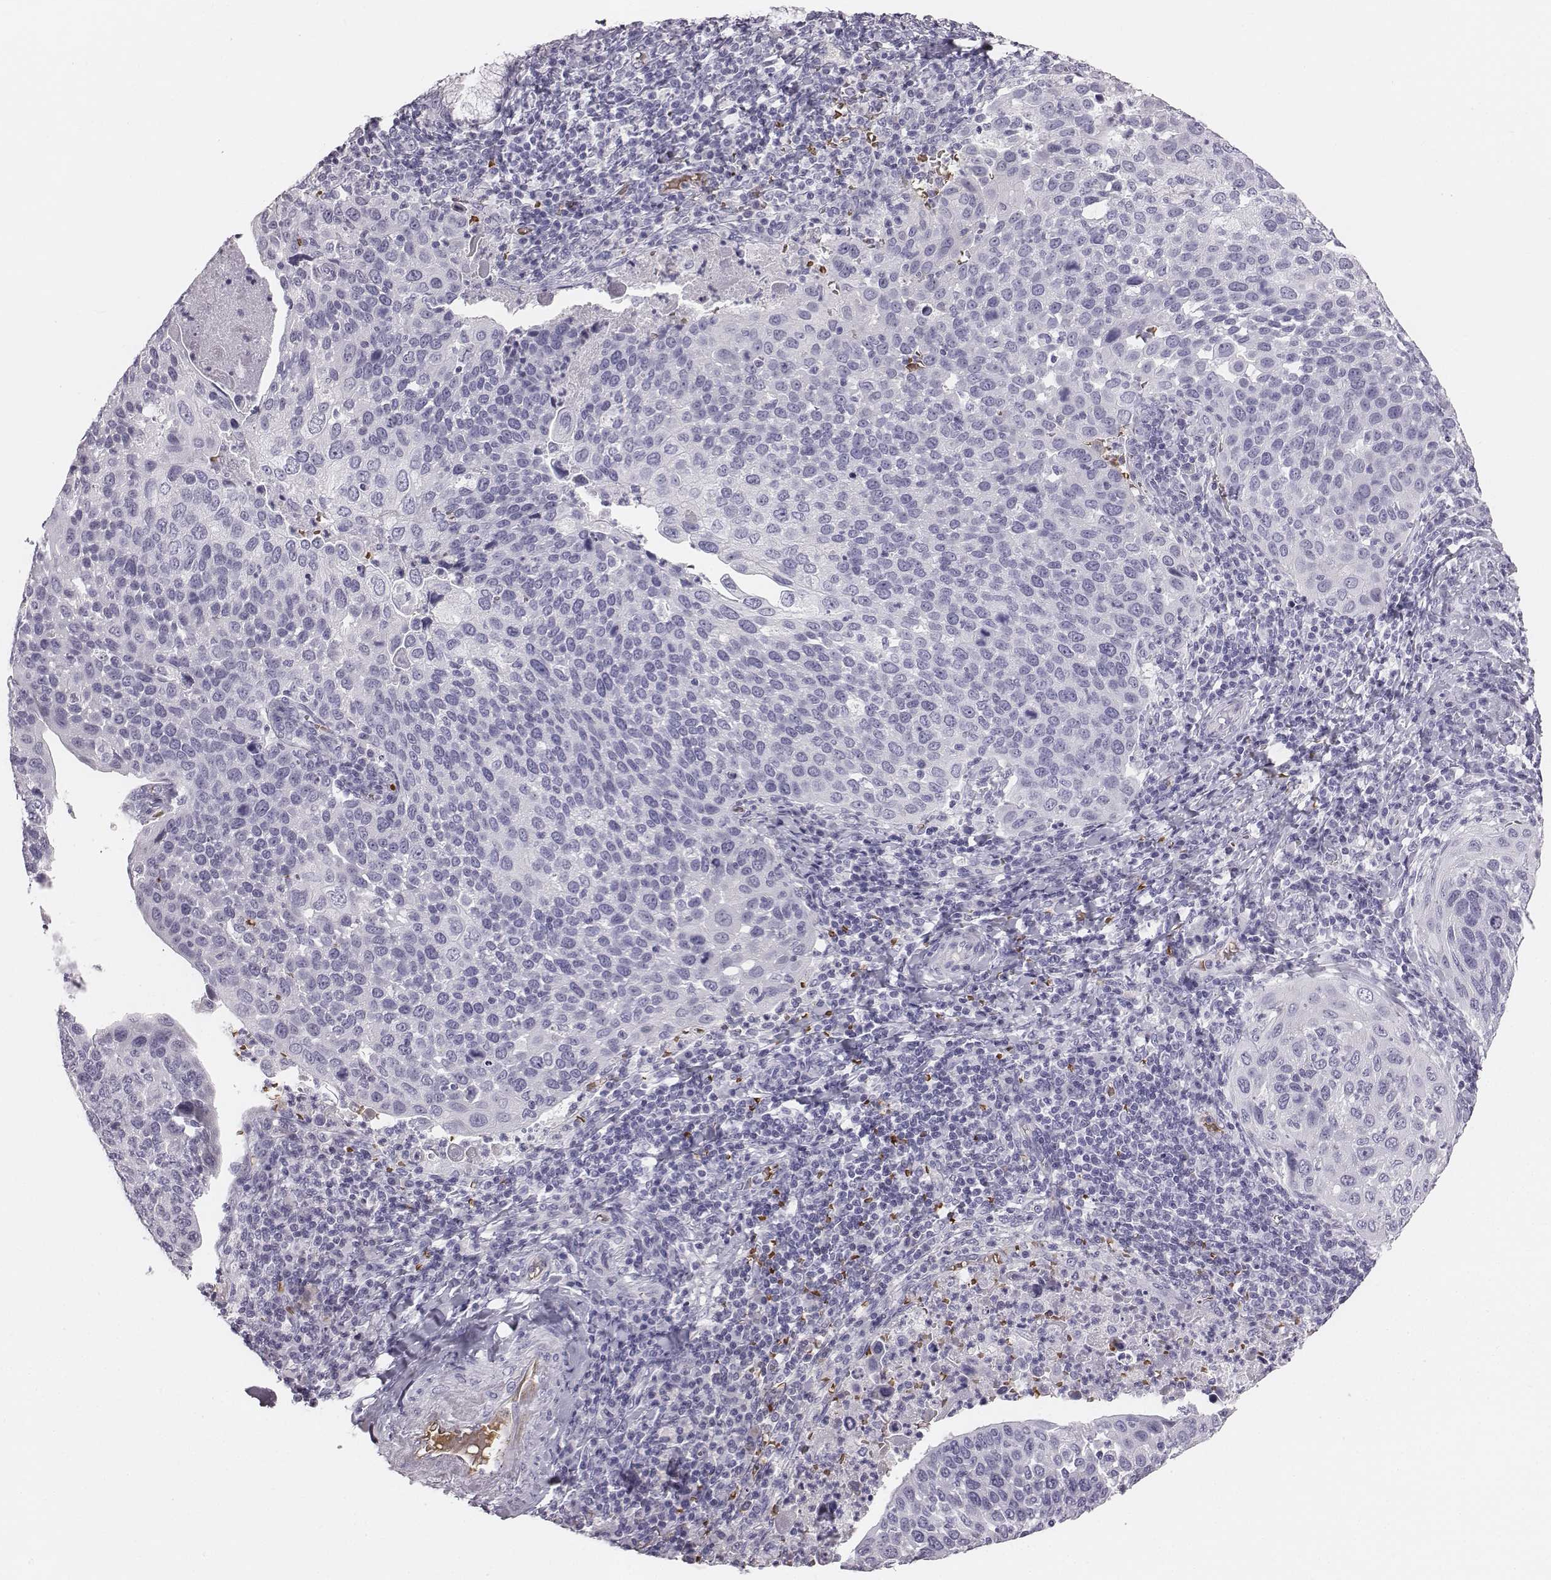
{"staining": {"intensity": "negative", "quantity": "none", "location": "none"}, "tissue": "cervical cancer", "cell_type": "Tumor cells", "image_type": "cancer", "snomed": [{"axis": "morphology", "description": "Squamous cell carcinoma, NOS"}, {"axis": "topography", "description": "Cervix"}], "caption": "The image demonstrates no staining of tumor cells in cervical cancer (squamous cell carcinoma). The staining is performed using DAB brown chromogen with nuclei counter-stained in using hematoxylin.", "gene": "HBZ", "patient": {"sex": "female", "age": 54}}